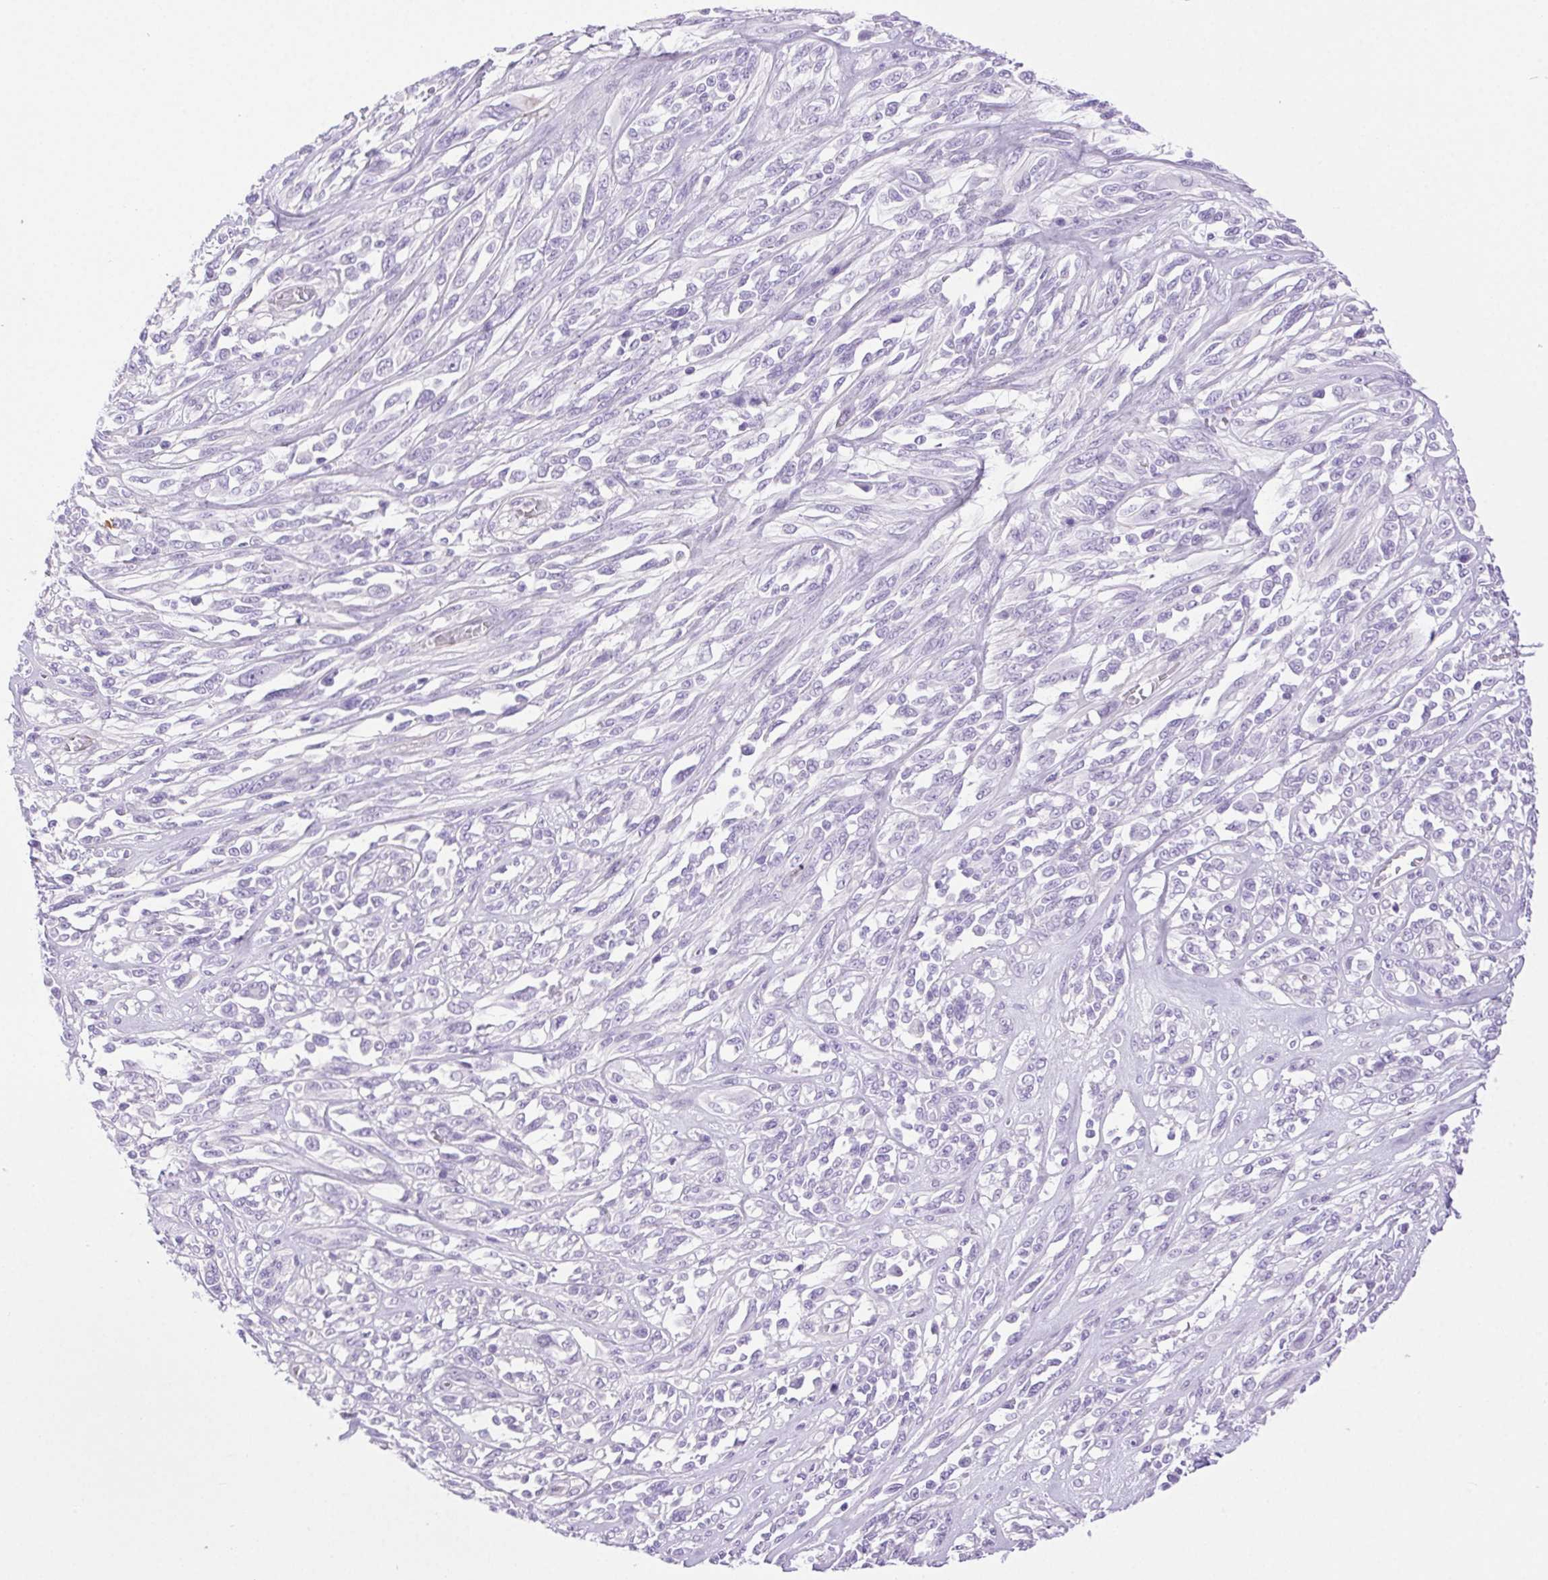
{"staining": {"intensity": "negative", "quantity": "none", "location": "none"}, "tissue": "melanoma", "cell_type": "Tumor cells", "image_type": "cancer", "snomed": [{"axis": "morphology", "description": "Malignant melanoma, NOS"}, {"axis": "topography", "description": "Skin"}], "caption": "Immunohistochemistry (IHC) image of neoplastic tissue: malignant melanoma stained with DAB (3,3'-diaminobenzidine) shows no significant protein positivity in tumor cells. The staining was performed using DAB to visualize the protein expression in brown, while the nuclei were stained in blue with hematoxylin (Magnification: 20x).", "gene": "SHCBP1L", "patient": {"sex": "female", "age": 91}}